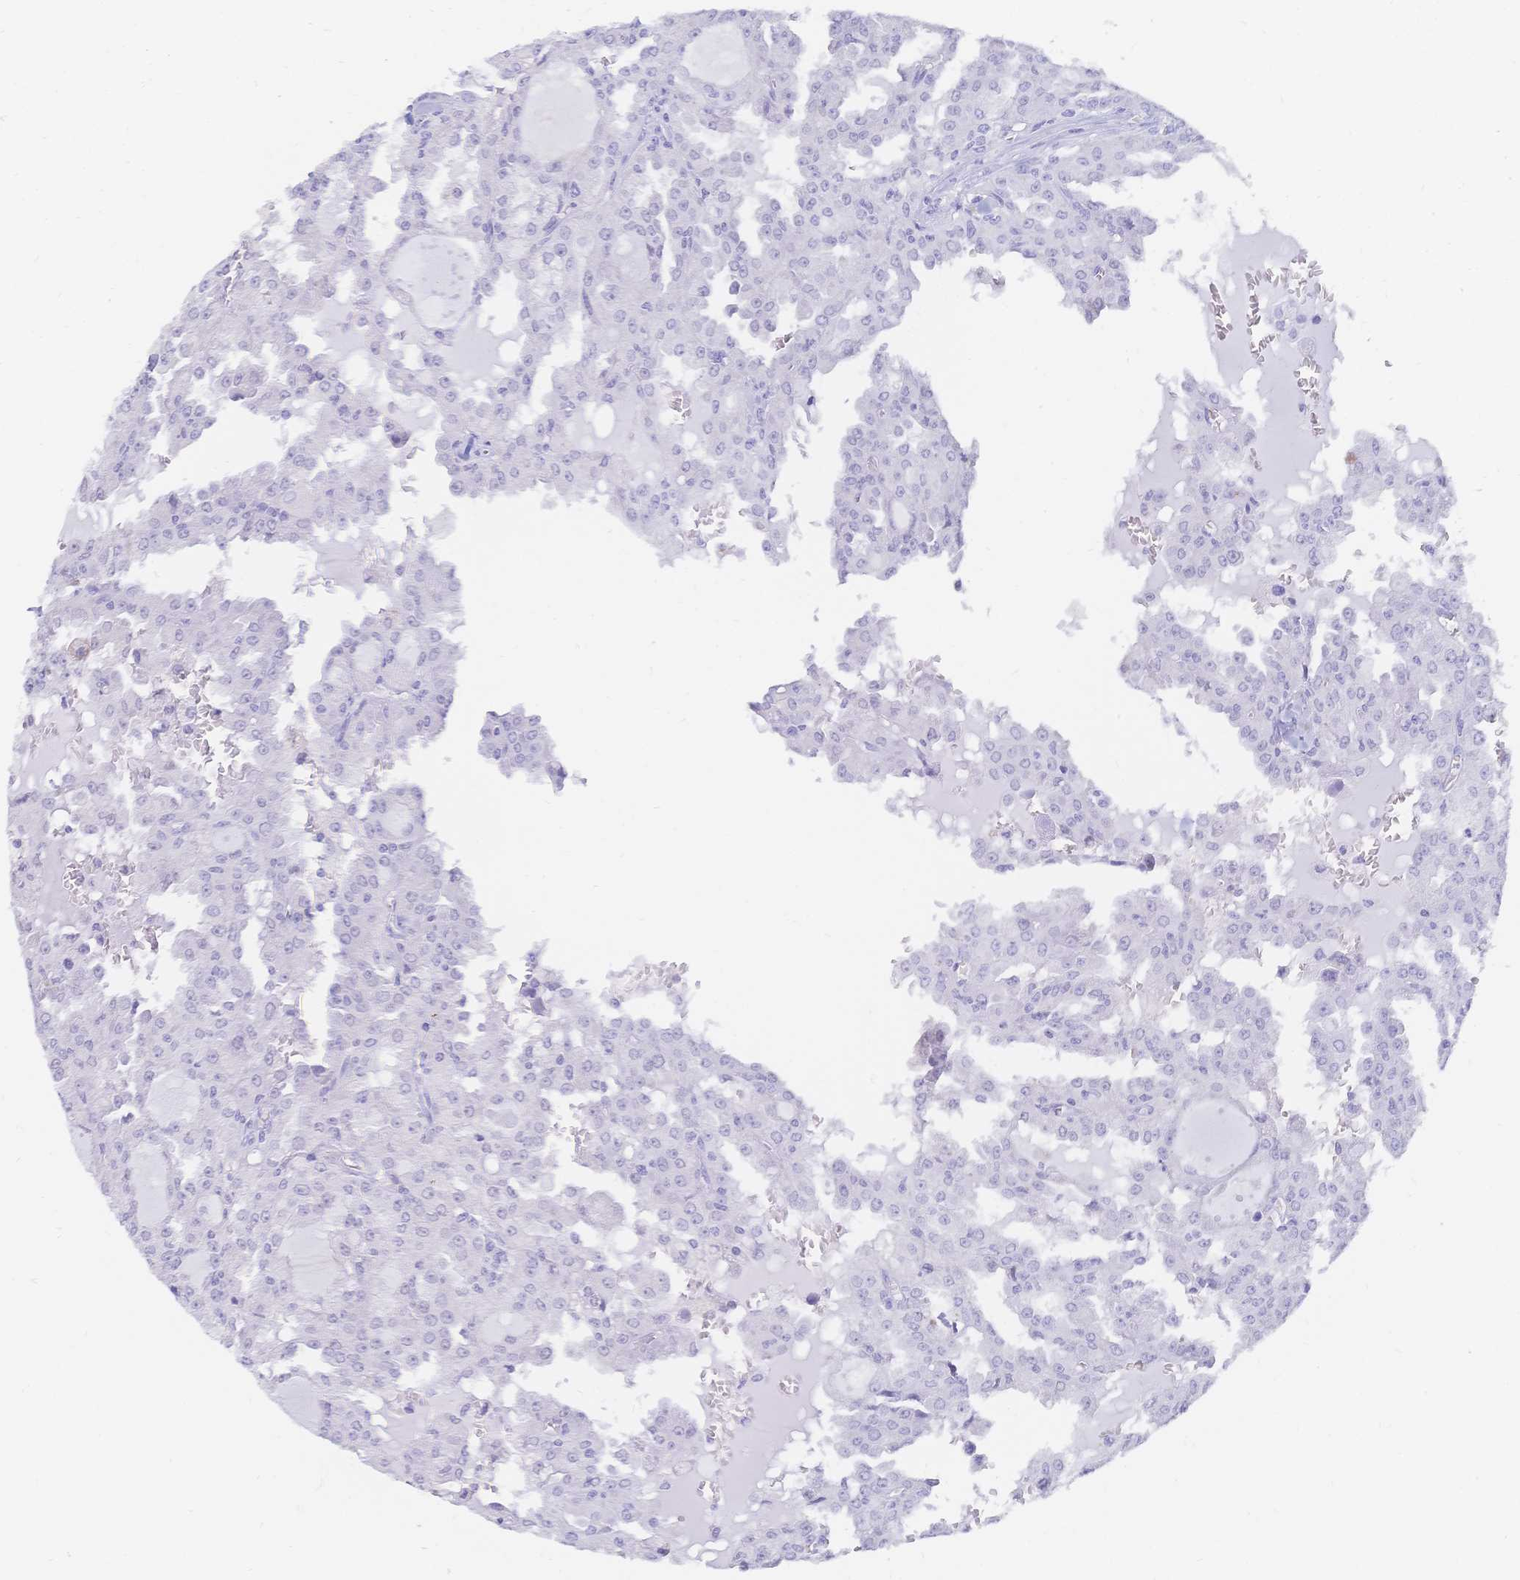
{"staining": {"intensity": "negative", "quantity": "none", "location": "none"}, "tissue": "head and neck cancer", "cell_type": "Tumor cells", "image_type": "cancer", "snomed": [{"axis": "morphology", "description": "Adenocarcinoma, NOS"}, {"axis": "topography", "description": "Head-Neck"}], "caption": "Head and neck cancer (adenocarcinoma) was stained to show a protein in brown. There is no significant staining in tumor cells.", "gene": "MEP1B", "patient": {"sex": "male", "age": 64}}